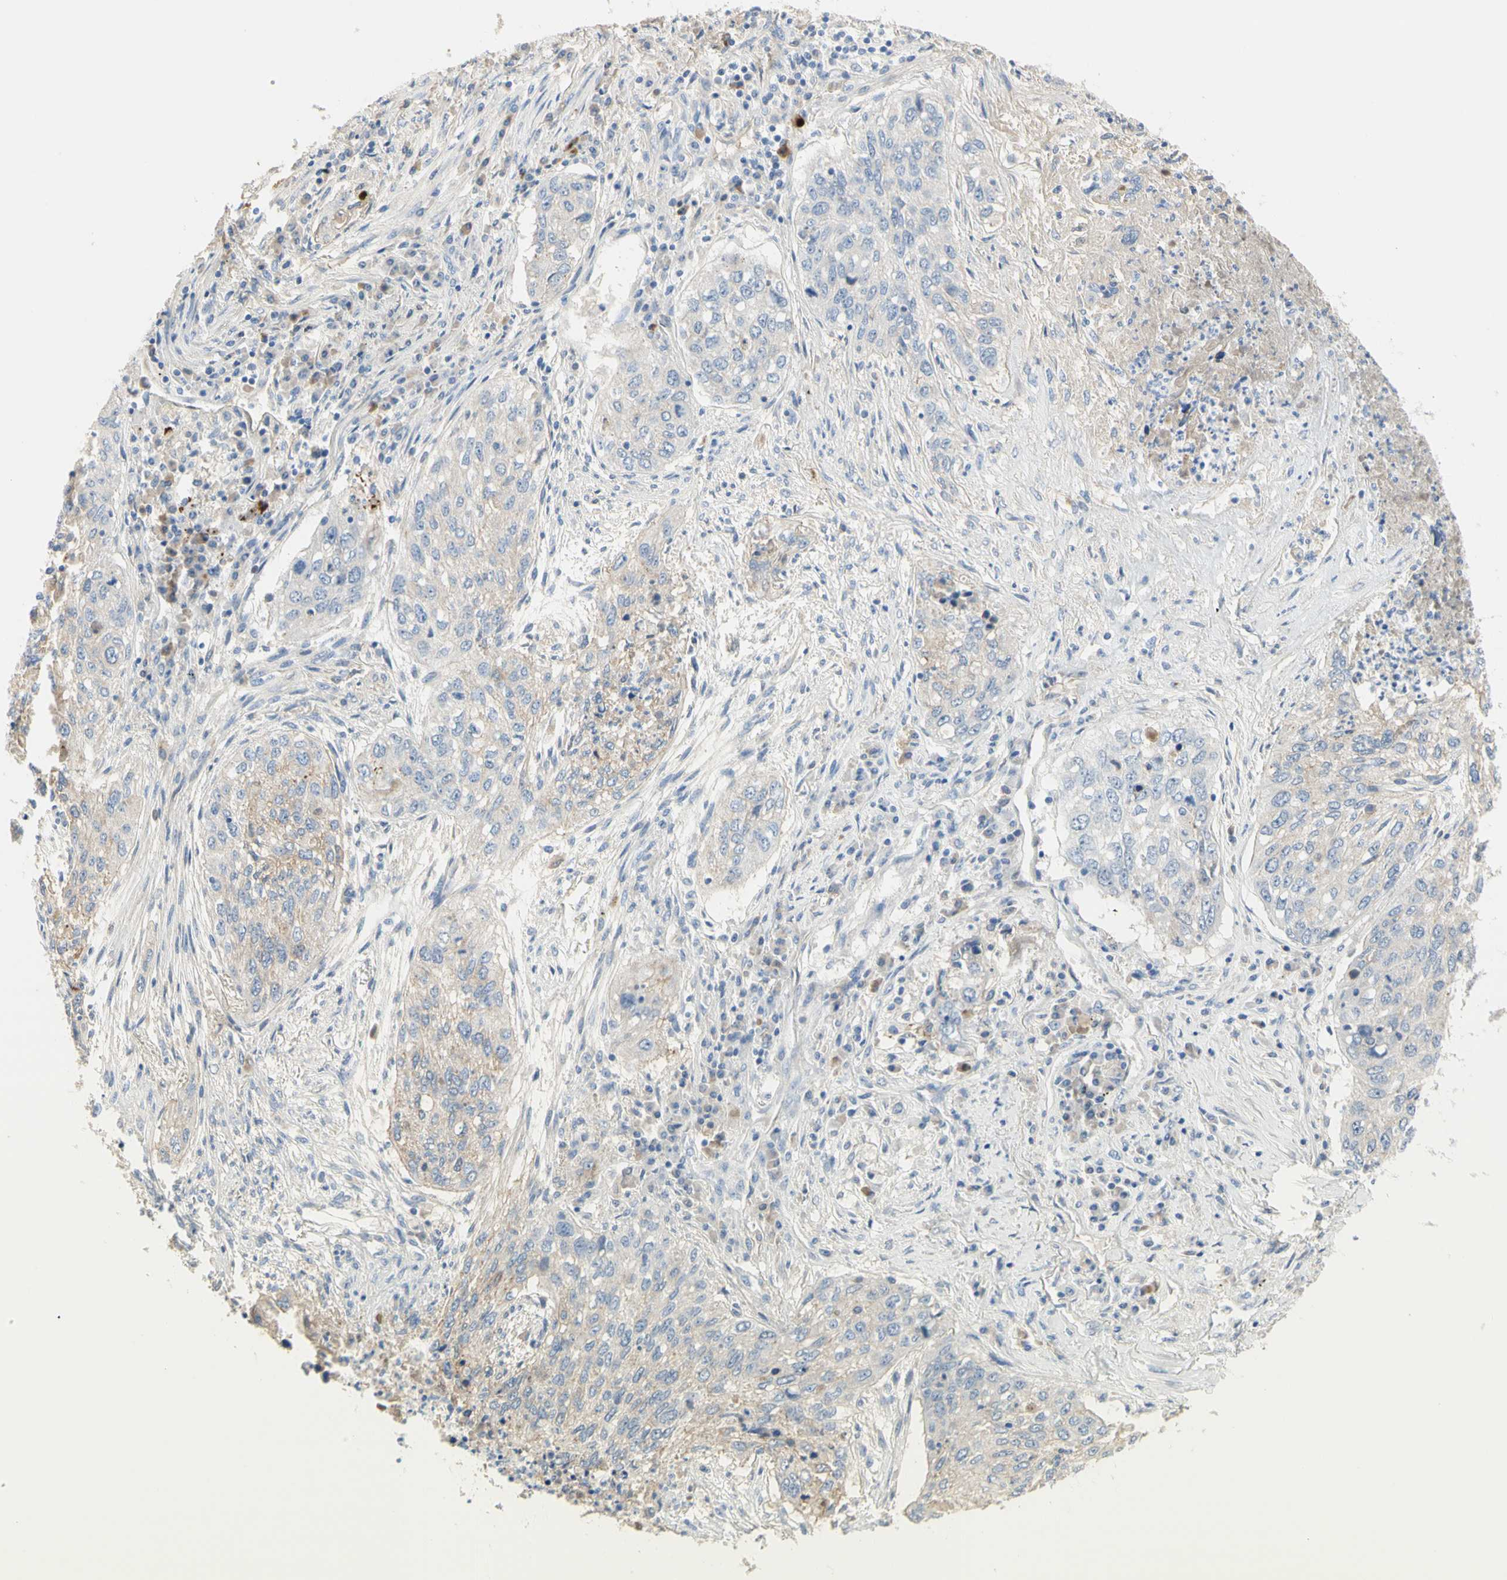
{"staining": {"intensity": "weak", "quantity": "25%-75%", "location": "cytoplasmic/membranous"}, "tissue": "lung cancer", "cell_type": "Tumor cells", "image_type": "cancer", "snomed": [{"axis": "morphology", "description": "Squamous cell carcinoma, NOS"}, {"axis": "topography", "description": "Lung"}], "caption": "The immunohistochemical stain highlights weak cytoplasmic/membranous positivity in tumor cells of lung cancer (squamous cell carcinoma) tissue.", "gene": "NECTIN4", "patient": {"sex": "female", "age": 63}}